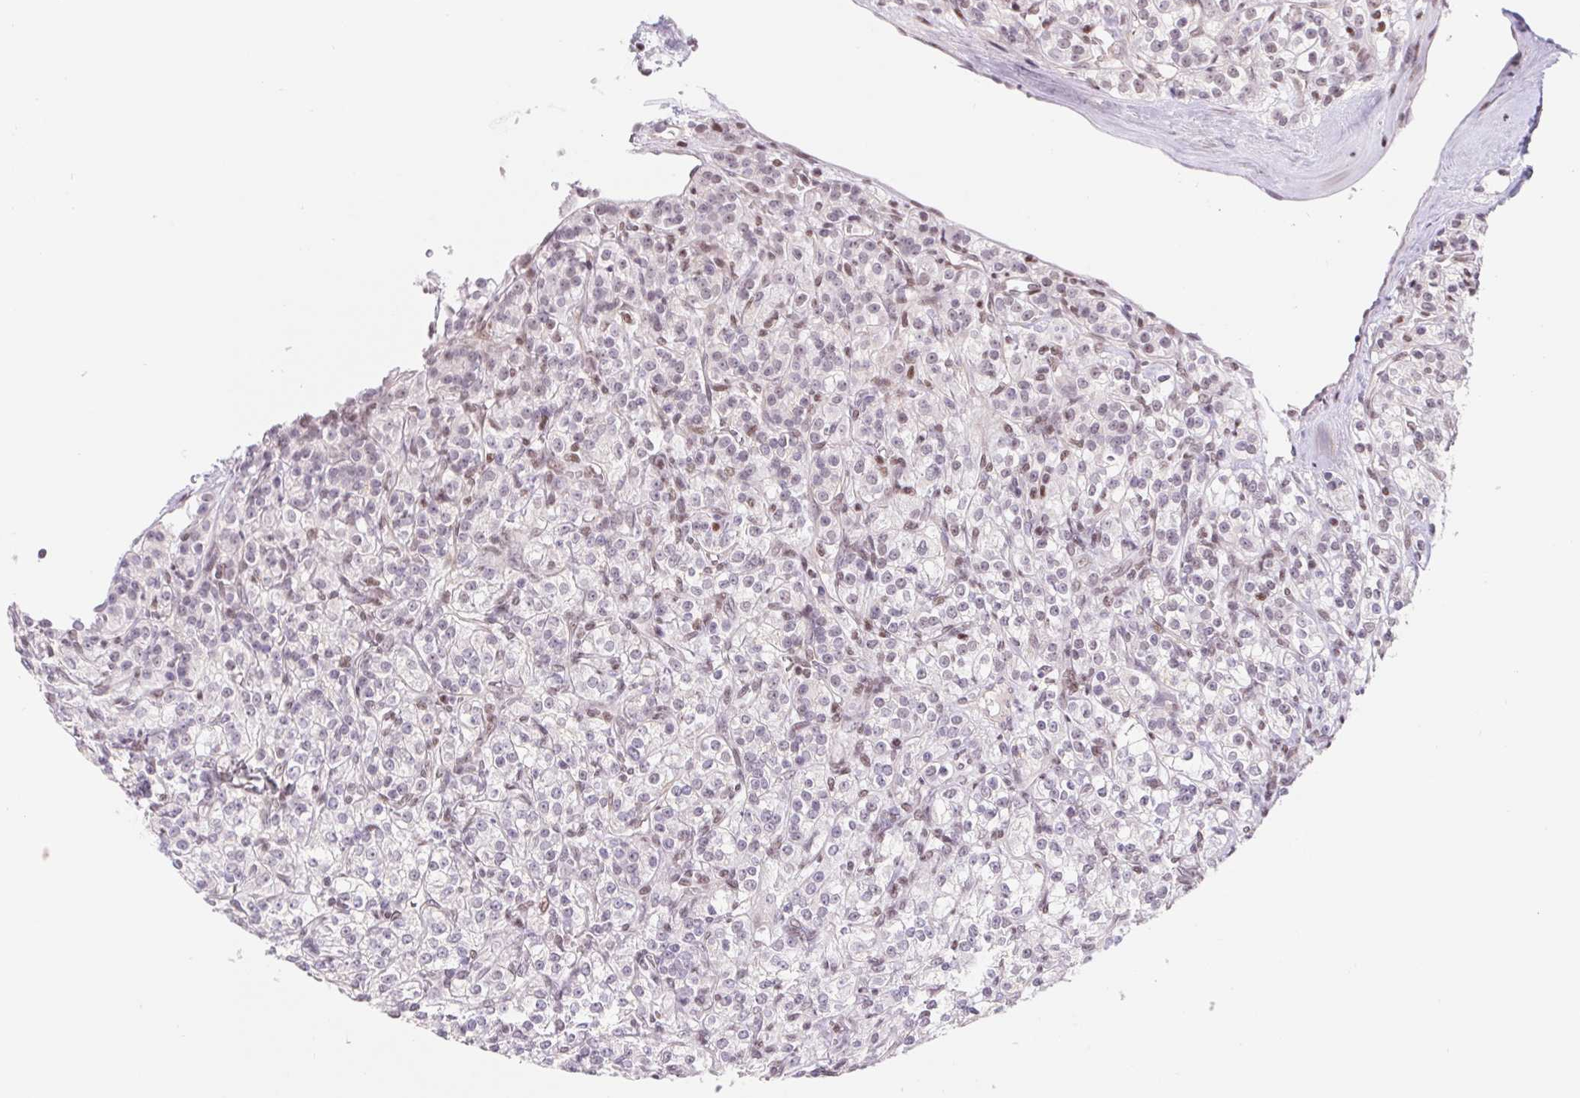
{"staining": {"intensity": "negative", "quantity": "none", "location": "none"}, "tissue": "renal cancer", "cell_type": "Tumor cells", "image_type": "cancer", "snomed": [{"axis": "morphology", "description": "Adenocarcinoma, NOS"}, {"axis": "topography", "description": "Kidney"}], "caption": "DAB (3,3'-diaminobenzidine) immunohistochemical staining of renal cancer reveals no significant expression in tumor cells. (Immunohistochemistry, brightfield microscopy, high magnification).", "gene": "TRERF1", "patient": {"sex": "male", "age": 77}}